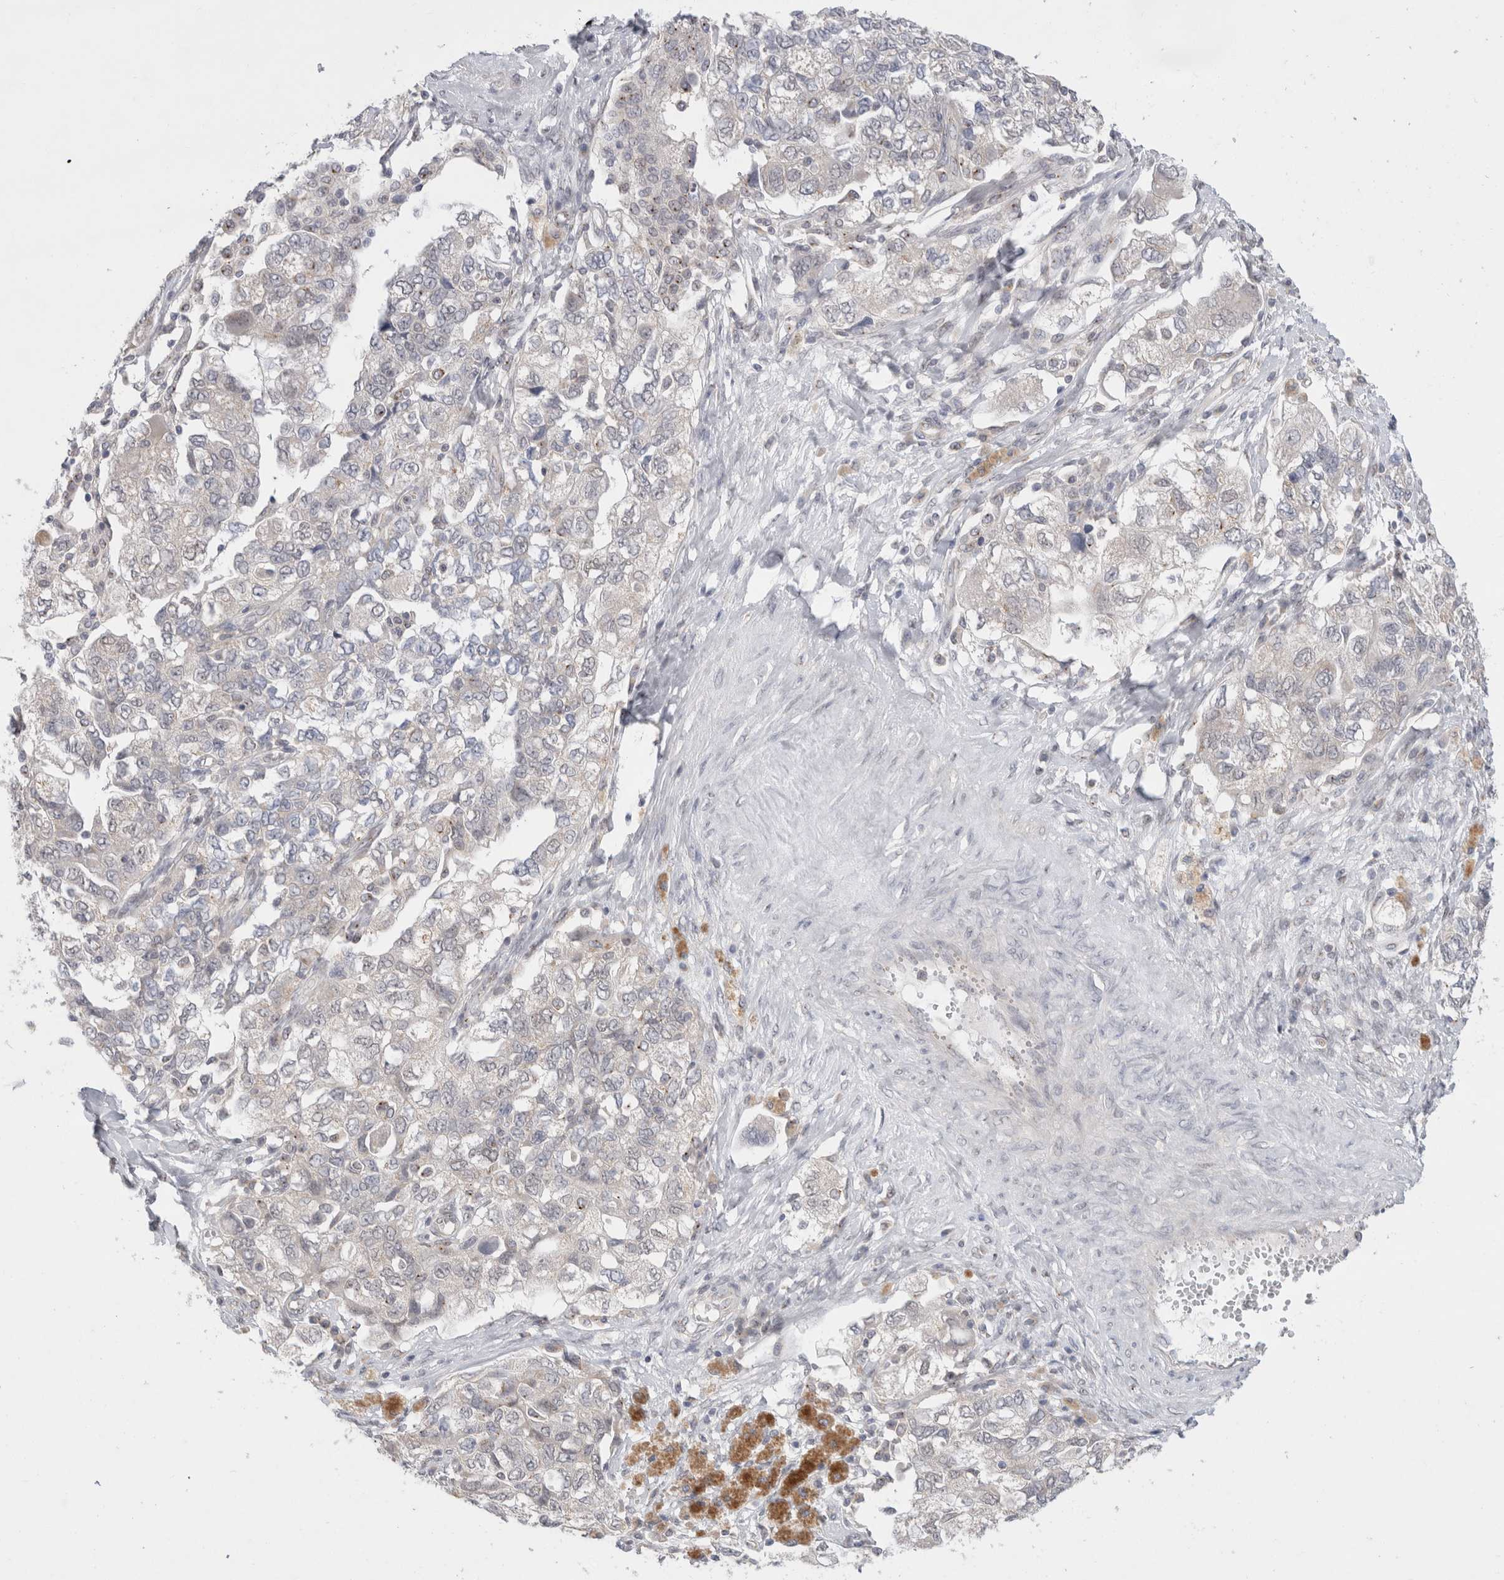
{"staining": {"intensity": "negative", "quantity": "none", "location": "none"}, "tissue": "ovarian cancer", "cell_type": "Tumor cells", "image_type": "cancer", "snomed": [{"axis": "morphology", "description": "Carcinoma, NOS"}, {"axis": "morphology", "description": "Cystadenocarcinoma, serous, NOS"}, {"axis": "topography", "description": "Ovary"}], "caption": "There is no significant positivity in tumor cells of ovarian cancer.", "gene": "BICD2", "patient": {"sex": "female", "age": 69}}